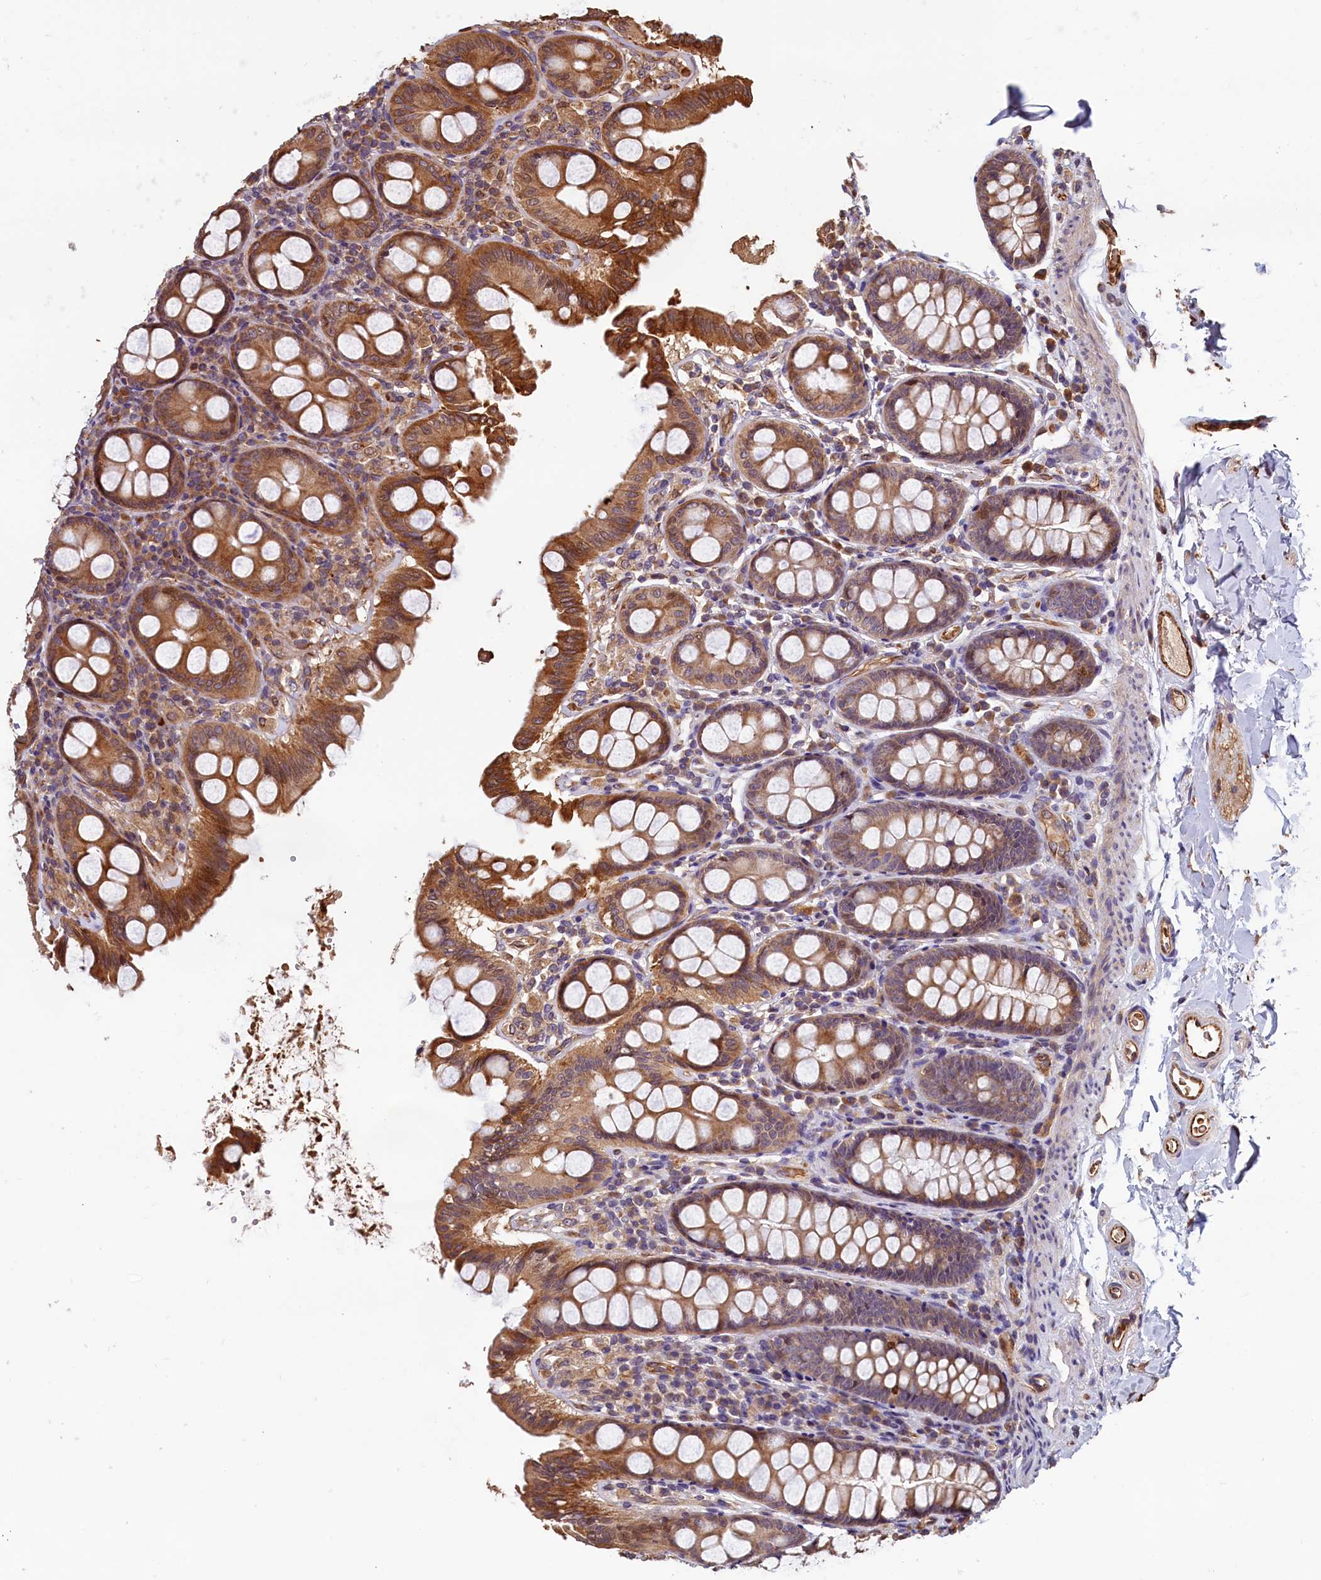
{"staining": {"intensity": "strong", "quantity": ">75%", "location": "cytoplasmic/membranous"}, "tissue": "colon", "cell_type": "Endothelial cells", "image_type": "normal", "snomed": [{"axis": "morphology", "description": "Normal tissue, NOS"}, {"axis": "topography", "description": "Colon"}, {"axis": "topography", "description": "Peripheral nerve tissue"}], "caption": "A high-resolution image shows immunohistochemistry staining of normal colon, which displays strong cytoplasmic/membranous expression in about >75% of endothelial cells.", "gene": "ACSBG1", "patient": {"sex": "female", "age": 61}}